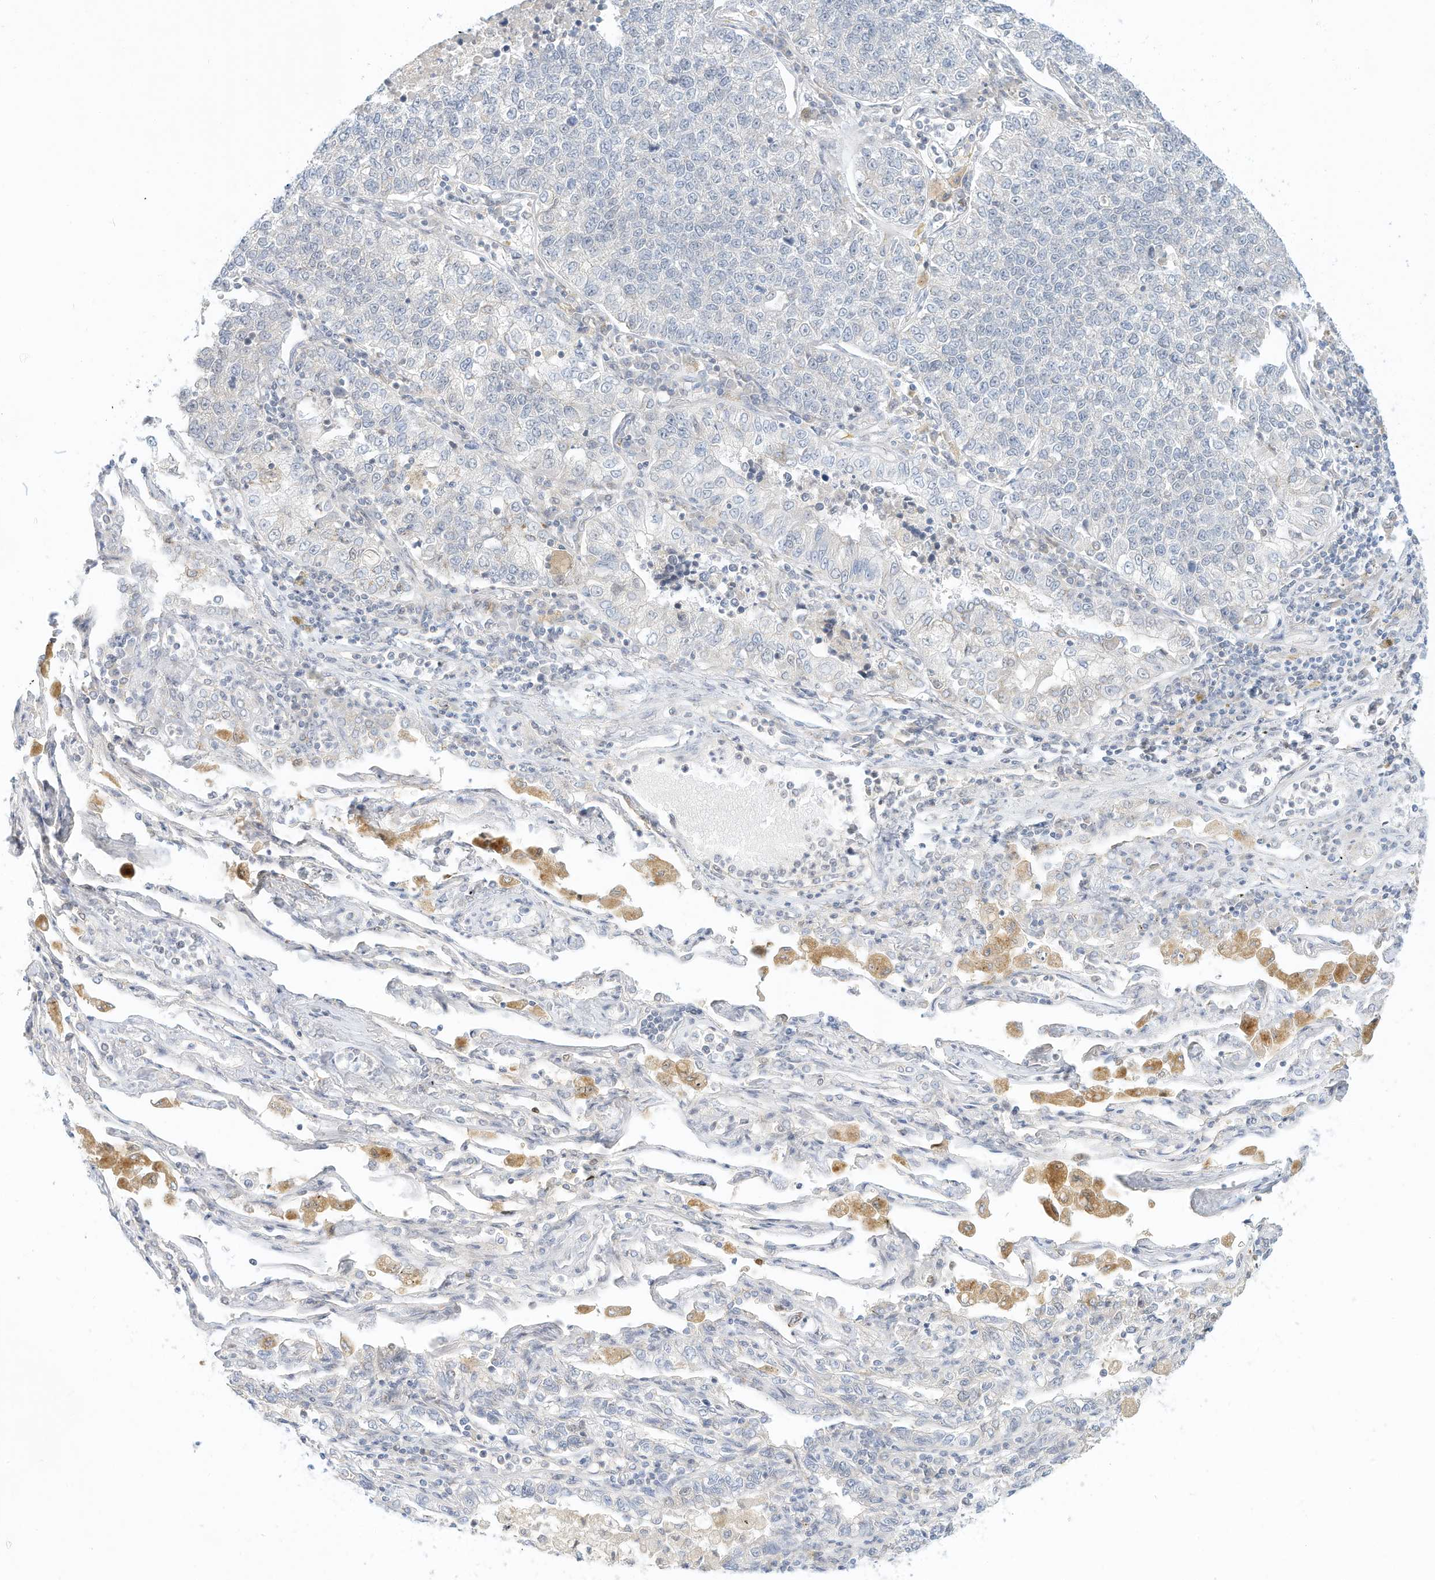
{"staining": {"intensity": "negative", "quantity": "none", "location": "none"}, "tissue": "lung cancer", "cell_type": "Tumor cells", "image_type": "cancer", "snomed": [{"axis": "morphology", "description": "Adenocarcinoma, NOS"}, {"axis": "topography", "description": "Lung"}], "caption": "This is a image of immunohistochemistry (IHC) staining of lung adenocarcinoma, which shows no expression in tumor cells.", "gene": "PAK6", "patient": {"sex": "male", "age": 49}}